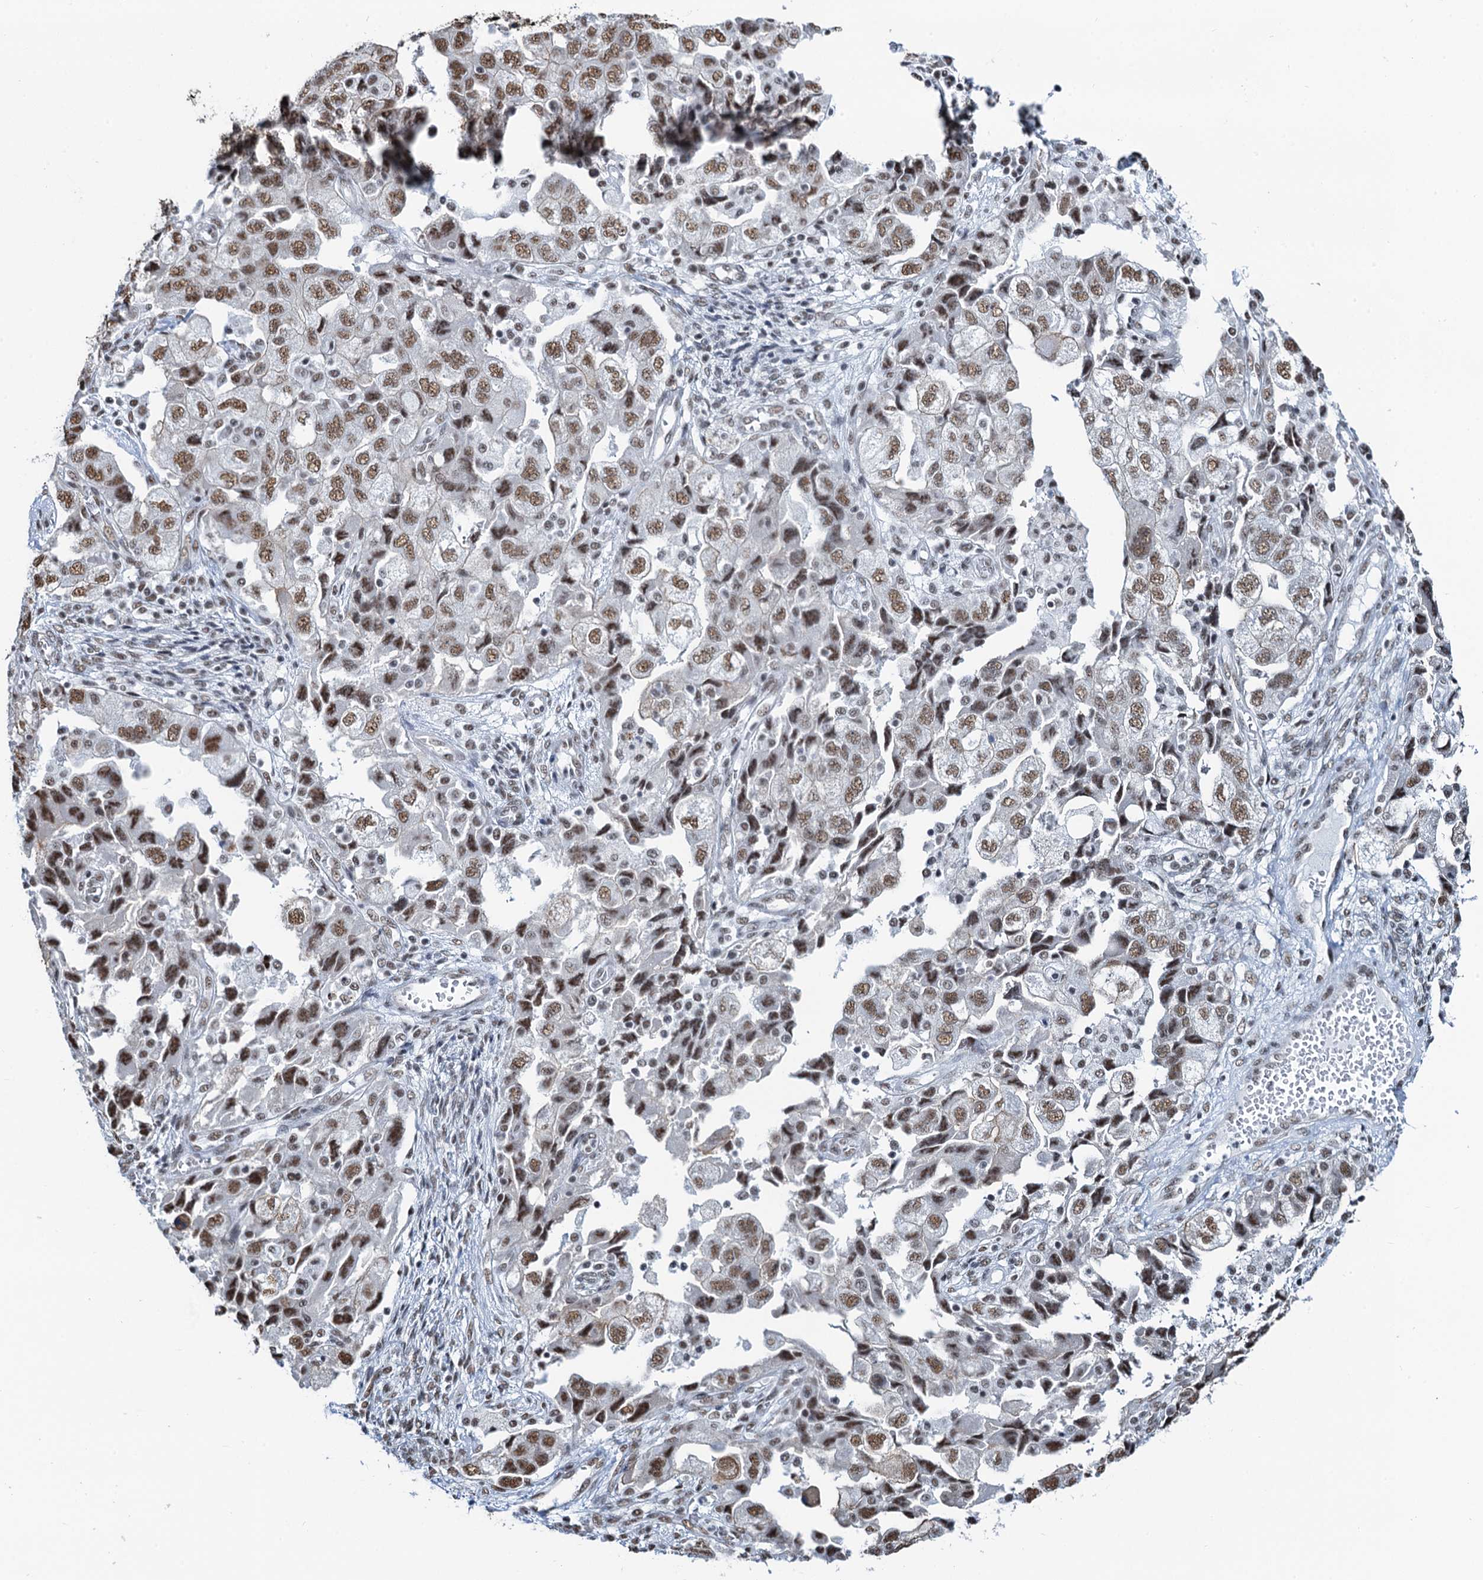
{"staining": {"intensity": "moderate", "quantity": ">75%", "location": "nuclear"}, "tissue": "ovarian cancer", "cell_type": "Tumor cells", "image_type": "cancer", "snomed": [{"axis": "morphology", "description": "Carcinoma, NOS"}, {"axis": "morphology", "description": "Cystadenocarcinoma, serous, NOS"}, {"axis": "topography", "description": "Ovary"}], "caption": "The image displays a brown stain indicating the presence of a protein in the nuclear of tumor cells in carcinoma (ovarian).", "gene": "ZNF609", "patient": {"sex": "female", "age": 69}}